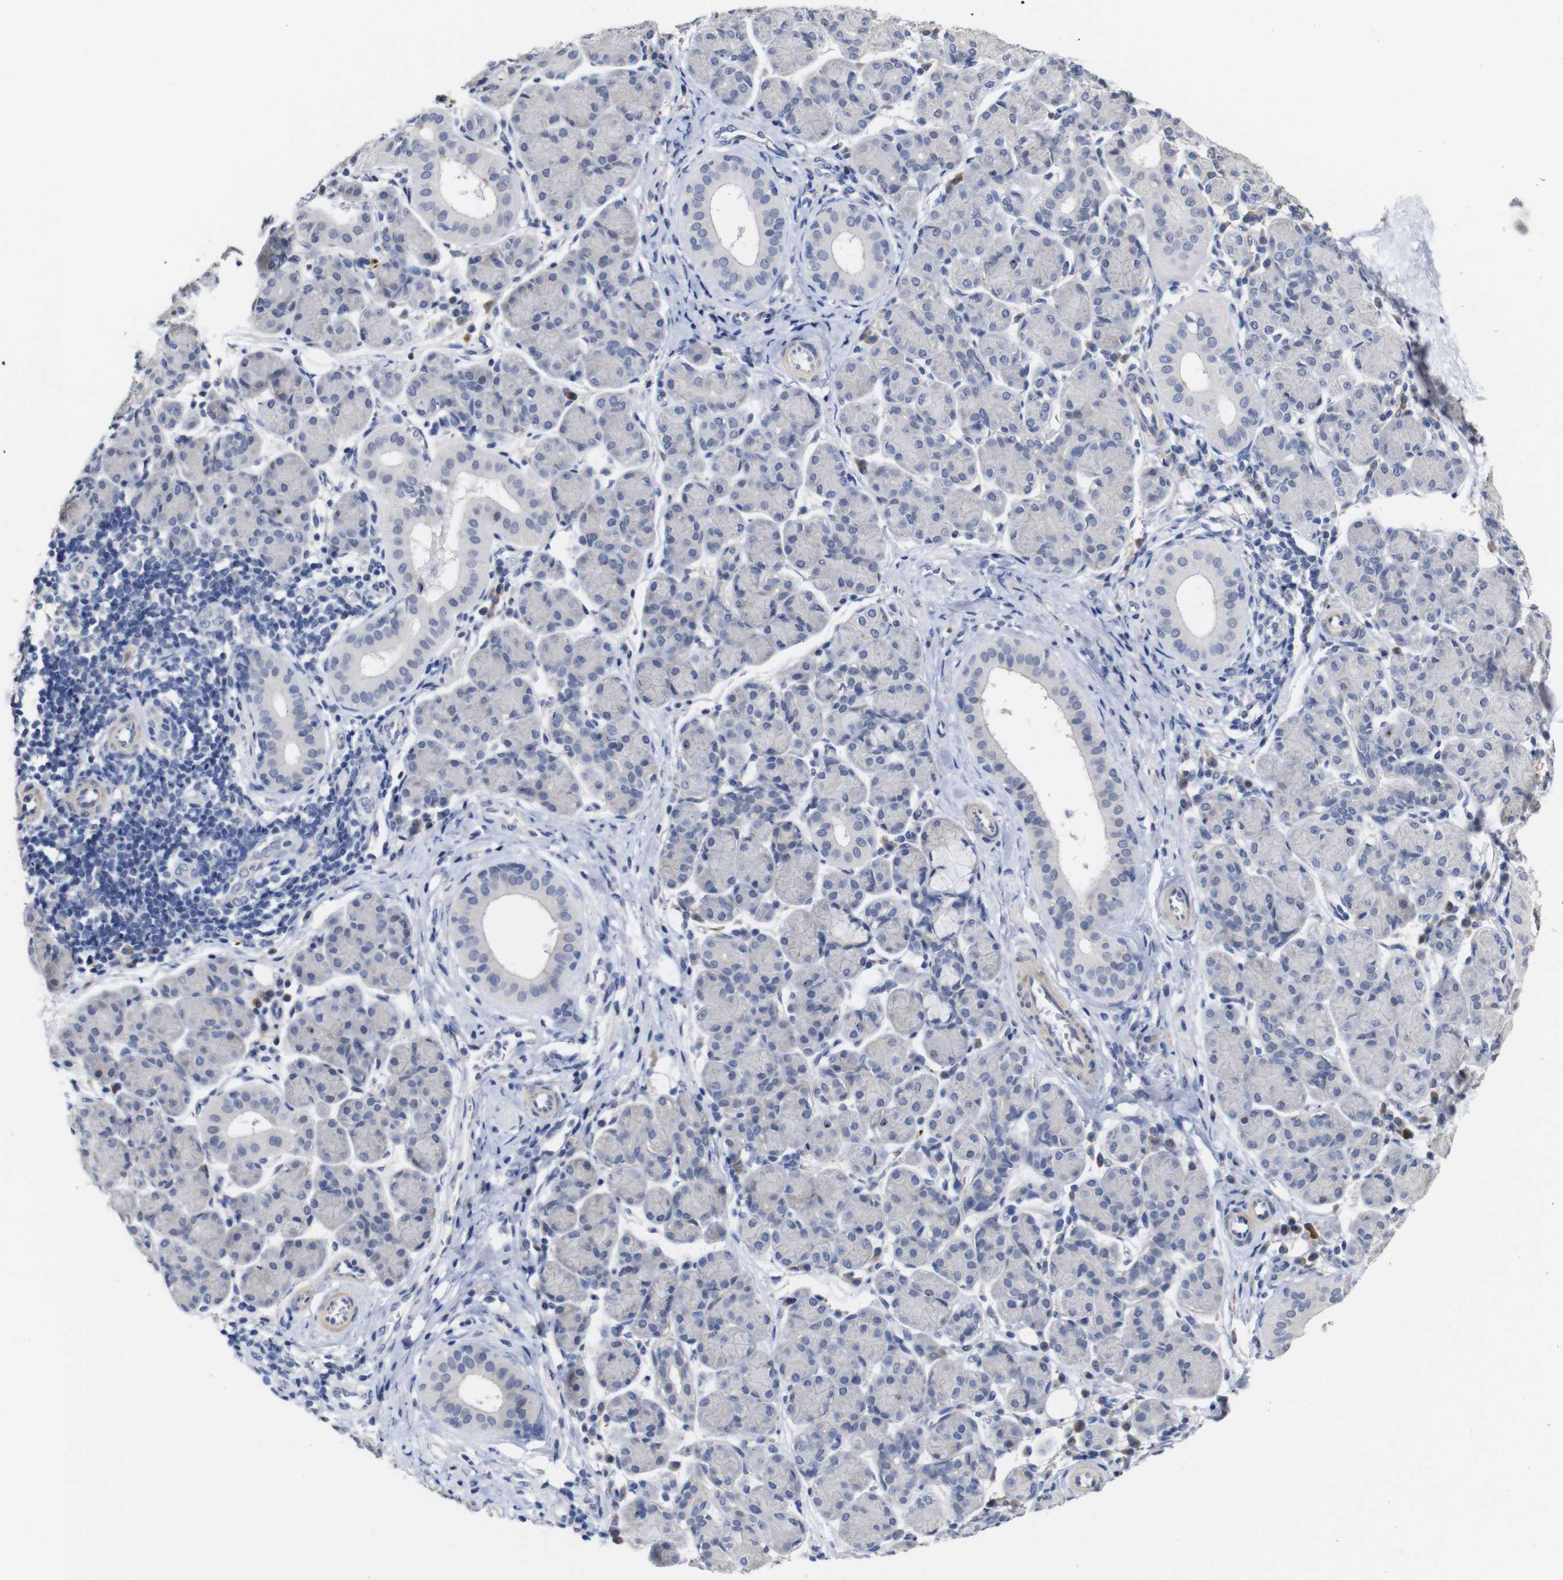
{"staining": {"intensity": "negative", "quantity": "none", "location": "none"}, "tissue": "salivary gland", "cell_type": "Glandular cells", "image_type": "normal", "snomed": [{"axis": "morphology", "description": "Normal tissue, NOS"}, {"axis": "morphology", "description": "Inflammation, NOS"}, {"axis": "topography", "description": "Lymph node"}, {"axis": "topography", "description": "Salivary gland"}], "caption": "Unremarkable salivary gland was stained to show a protein in brown. There is no significant staining in glandular cells.", "gene": "TCEAL9", "patient": {"sex": "male", "age": 3}}